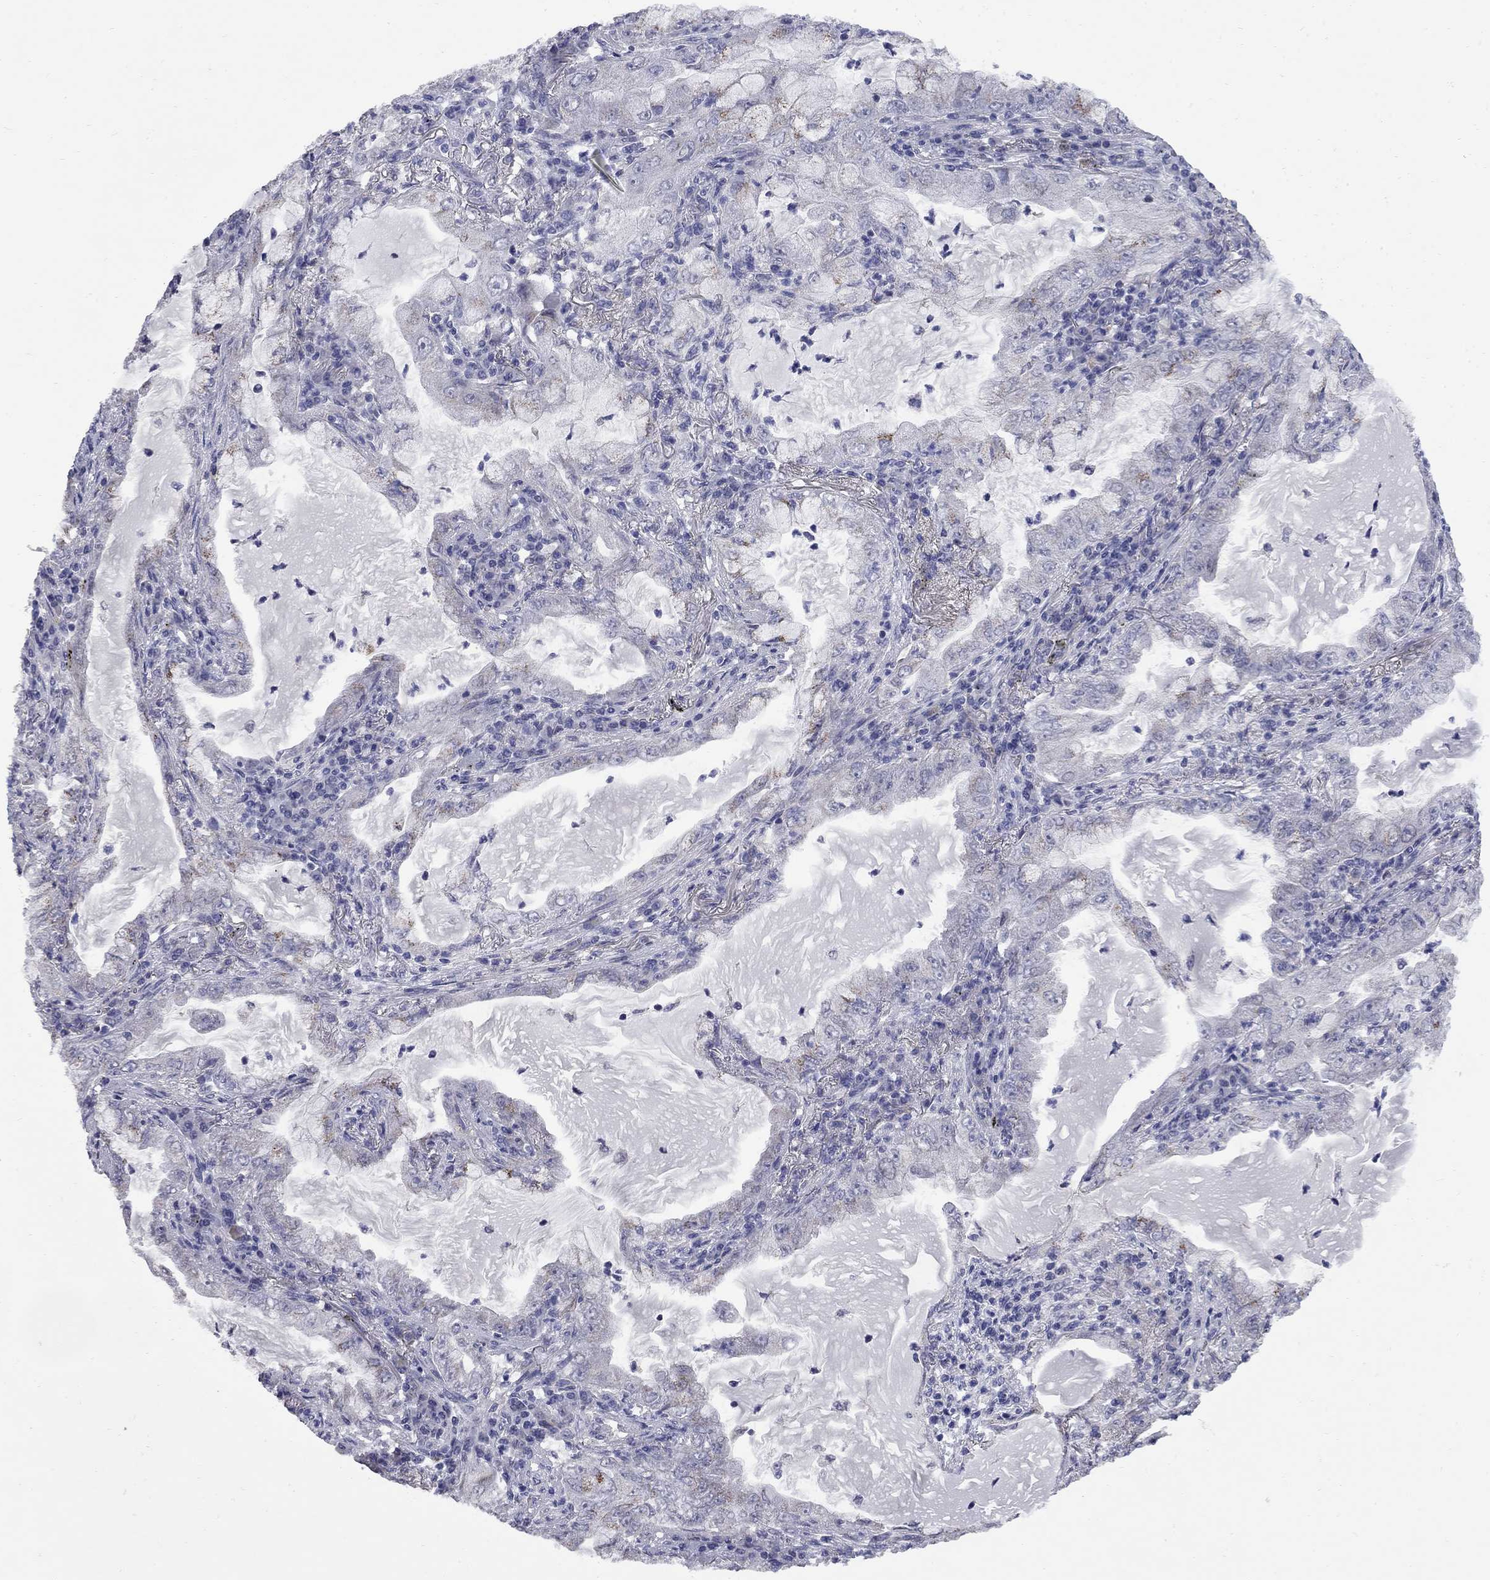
{"staining": {"intensity": "moderate", "quantity": "<25%", "location": "cytoplasmic/membranous"}, "tissue": "lung cancer", "cell_type": "Tumor cells", "image_type": "cancer", "snomed": [{"axis": "morphology", "description": "Adenocarcinoma, NOS"}, {"axis": "topography", "description": "Lung"}], "caption": "The photomicrograph displays a brown stain indicating the presence of a protein in the cytoplasmic/membranous of tumor cells in lung adenocarcinoma.", "gene": "HTR4", "patient": {"sex": "female", "age": 73}}